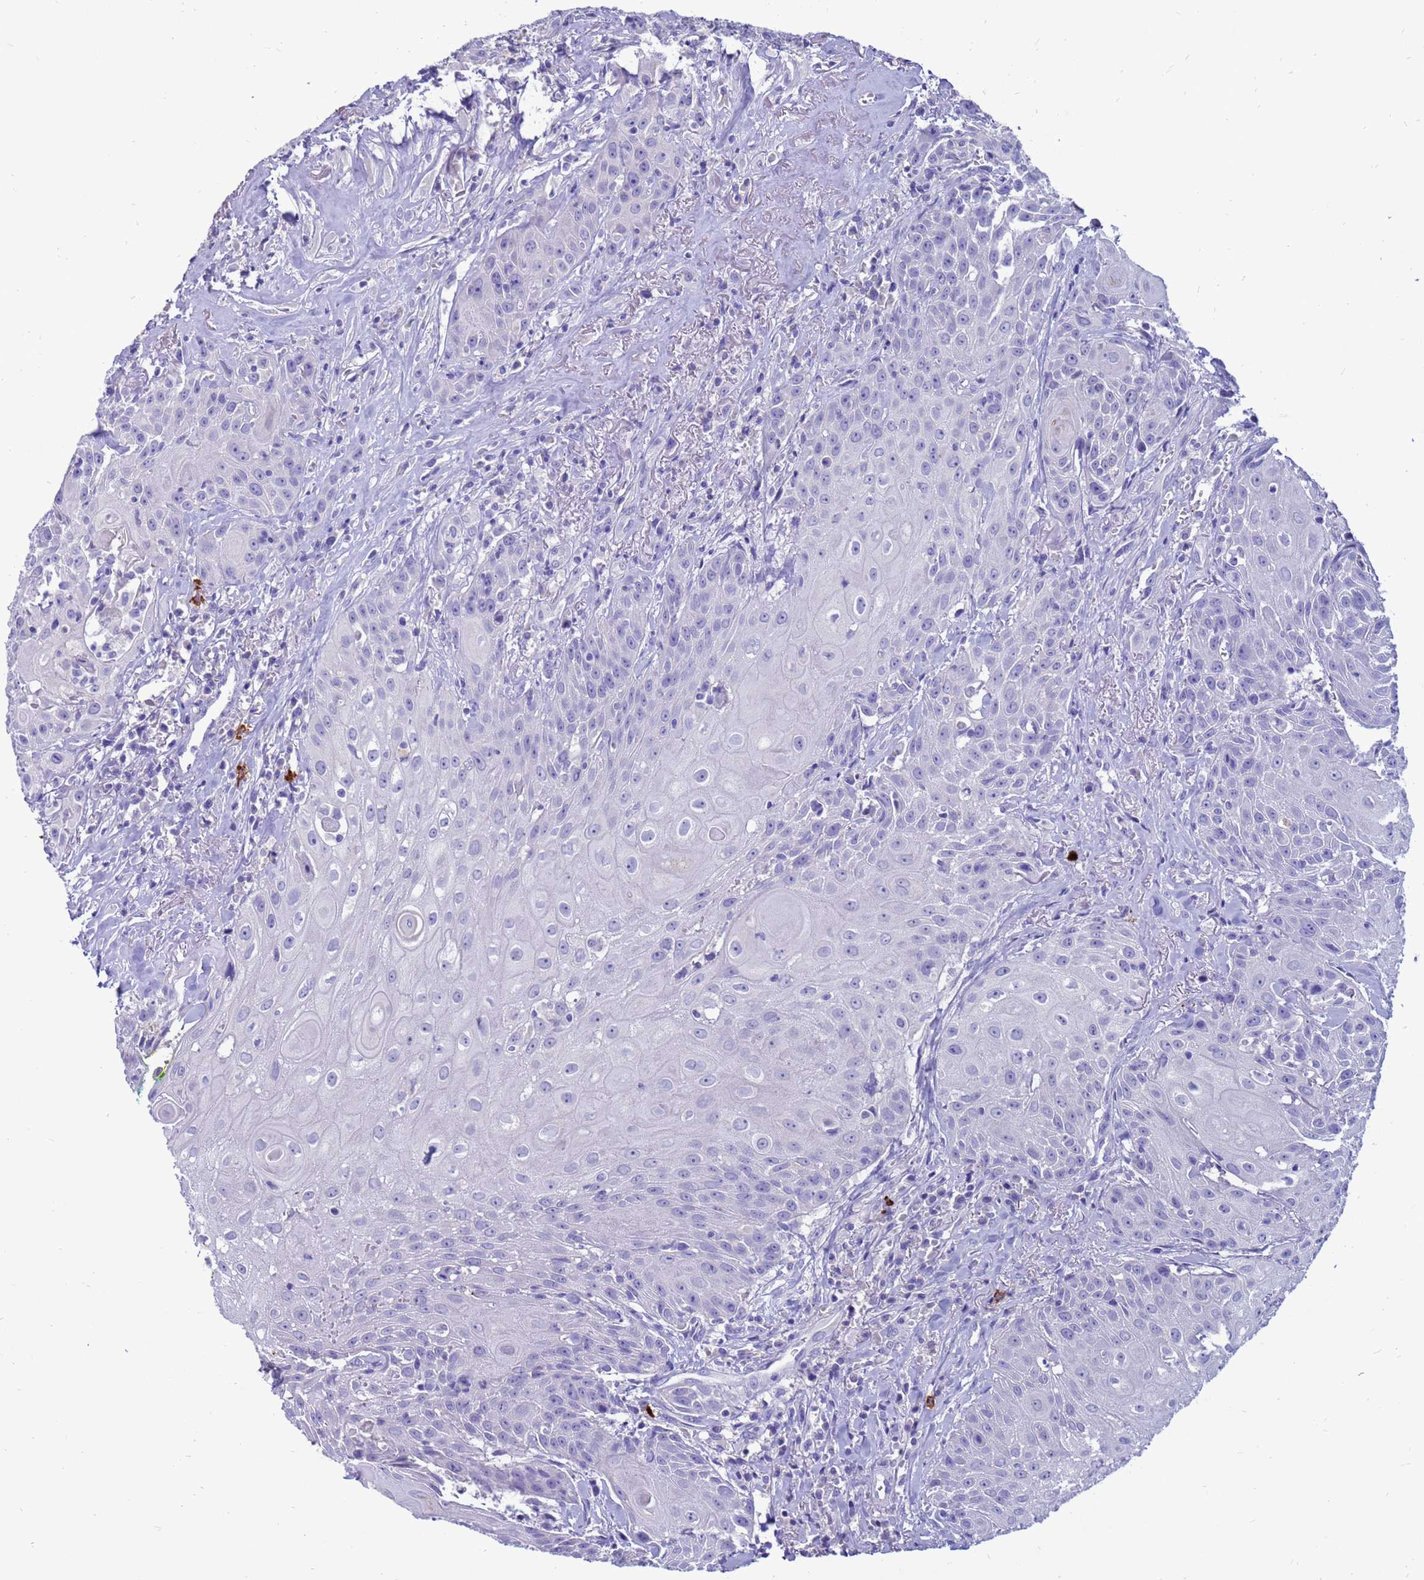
{"staining": {"intensity": "negative", "quantity": "none", "location": "none"}, "tissue": "head and neck cancer", "cell_type": "Tumor cells", "image_type": "cancer", "snomed": [{"axis": "morphology", "description": "Squamous cell carcinoma, NOS"}, {"axis": "topography", "description": "Oral tissue"}, {"axis": "topography", "description": "Head-Neck"}], "caption": "IHC image of head and neck cancer stained for a protein (brown), which reveals no expression in tumor cells. (DAB immunohistochemistry (IHC) visualized using brightfield microscopy, high magnification).", "gene": "PDE10A", "patient": {"sex": "female", "age": 82}}